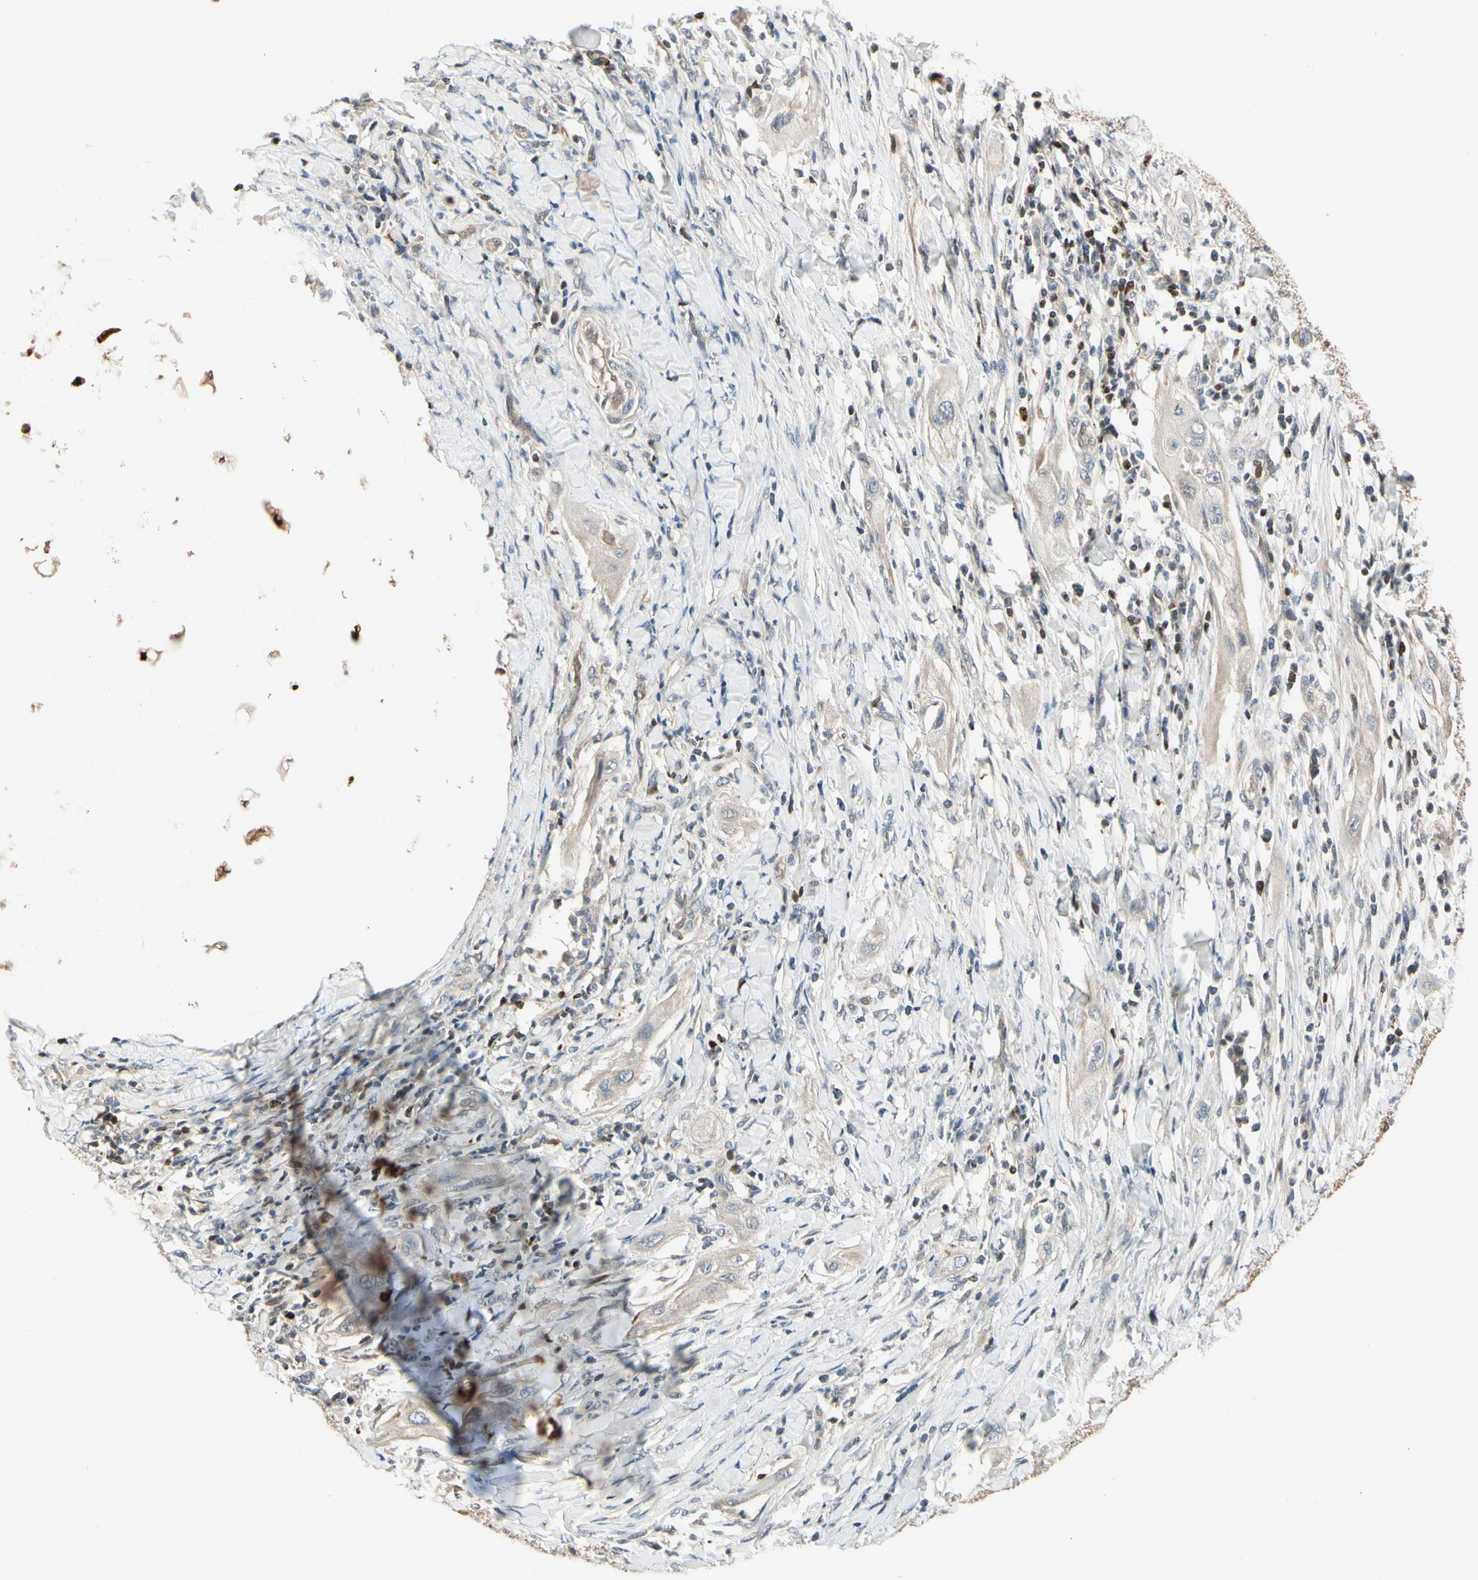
{"staining": {"intensity": "negative", "quantity": "none", "location": "none"}, "tissue": "lung cancer", "cell_type": "Tumor cells", "image_type": "cancer", "snomed": [{"axis": "morphology", "description": "Squamous cell carcinoma, NOS"}, {"axis": "topography", "description": "Lung"}], "caption": "IHC micrograph of squamous cell carcinoma (lung) stained for a protein (brown), which shows no staining in tumor cells.", "gene": "EVC", "patient": {"sex": "female", "age": 47}}